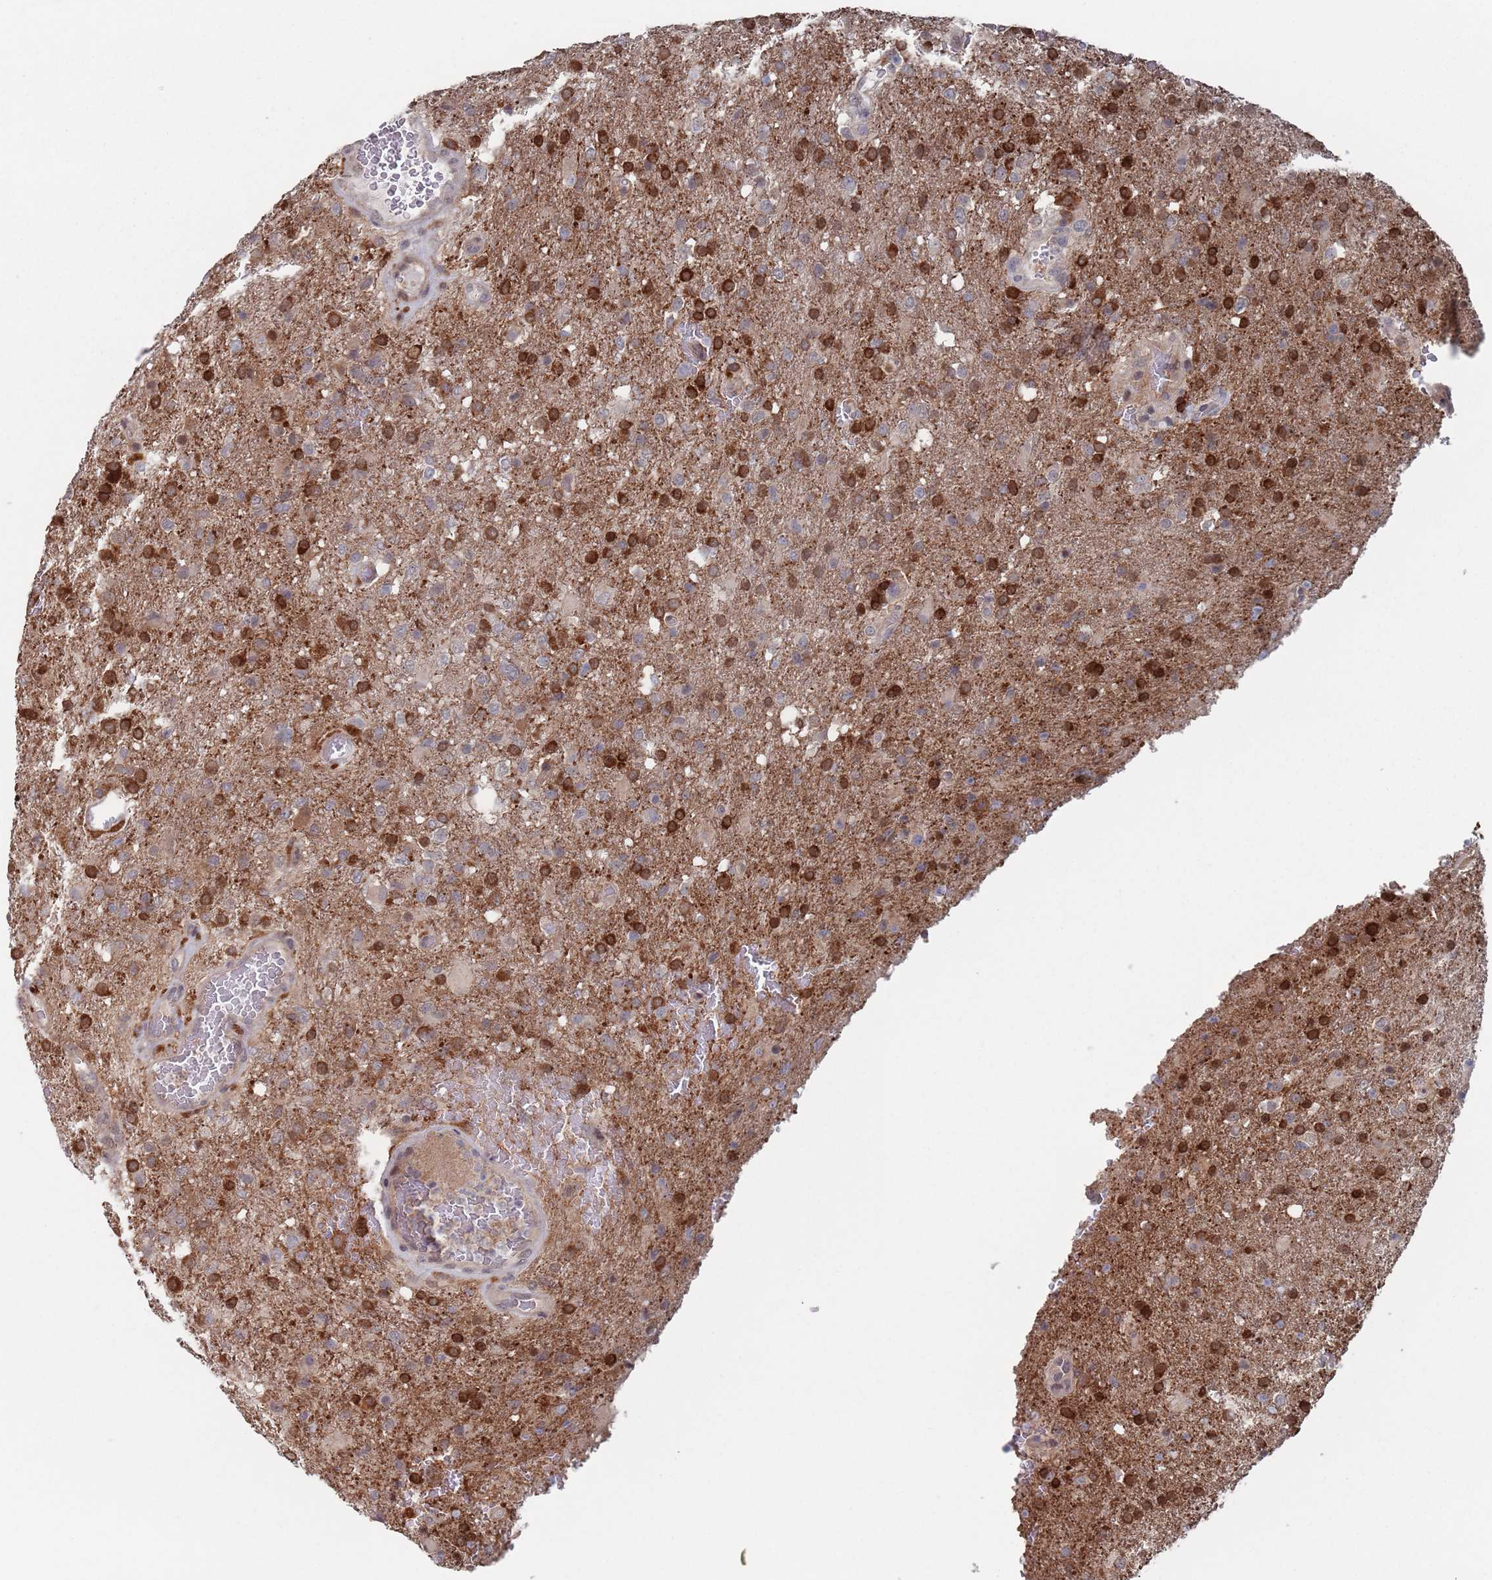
{"staining": {"intensity": "strong", "quantity": "25%-75%", "location": "cytoplasmic/membranous"}, "tissue": "glioma", "cell_type": "Tumor cells", "image_type": "cancer", "snomed": [{"axis": "morphology", "description": "Glioma, malignant, High grade"}, {"axis": "topography", "description": "Brain"}], "caption": "This micrograph demonstrates immunohistochemistry (IHC) staining of human glioma, with high strong cytoplasmic/membranous expression in about 25%-75% of tumor cells.", "gene": "DGKD", "patient": {"sex": "female", "age": 74}}